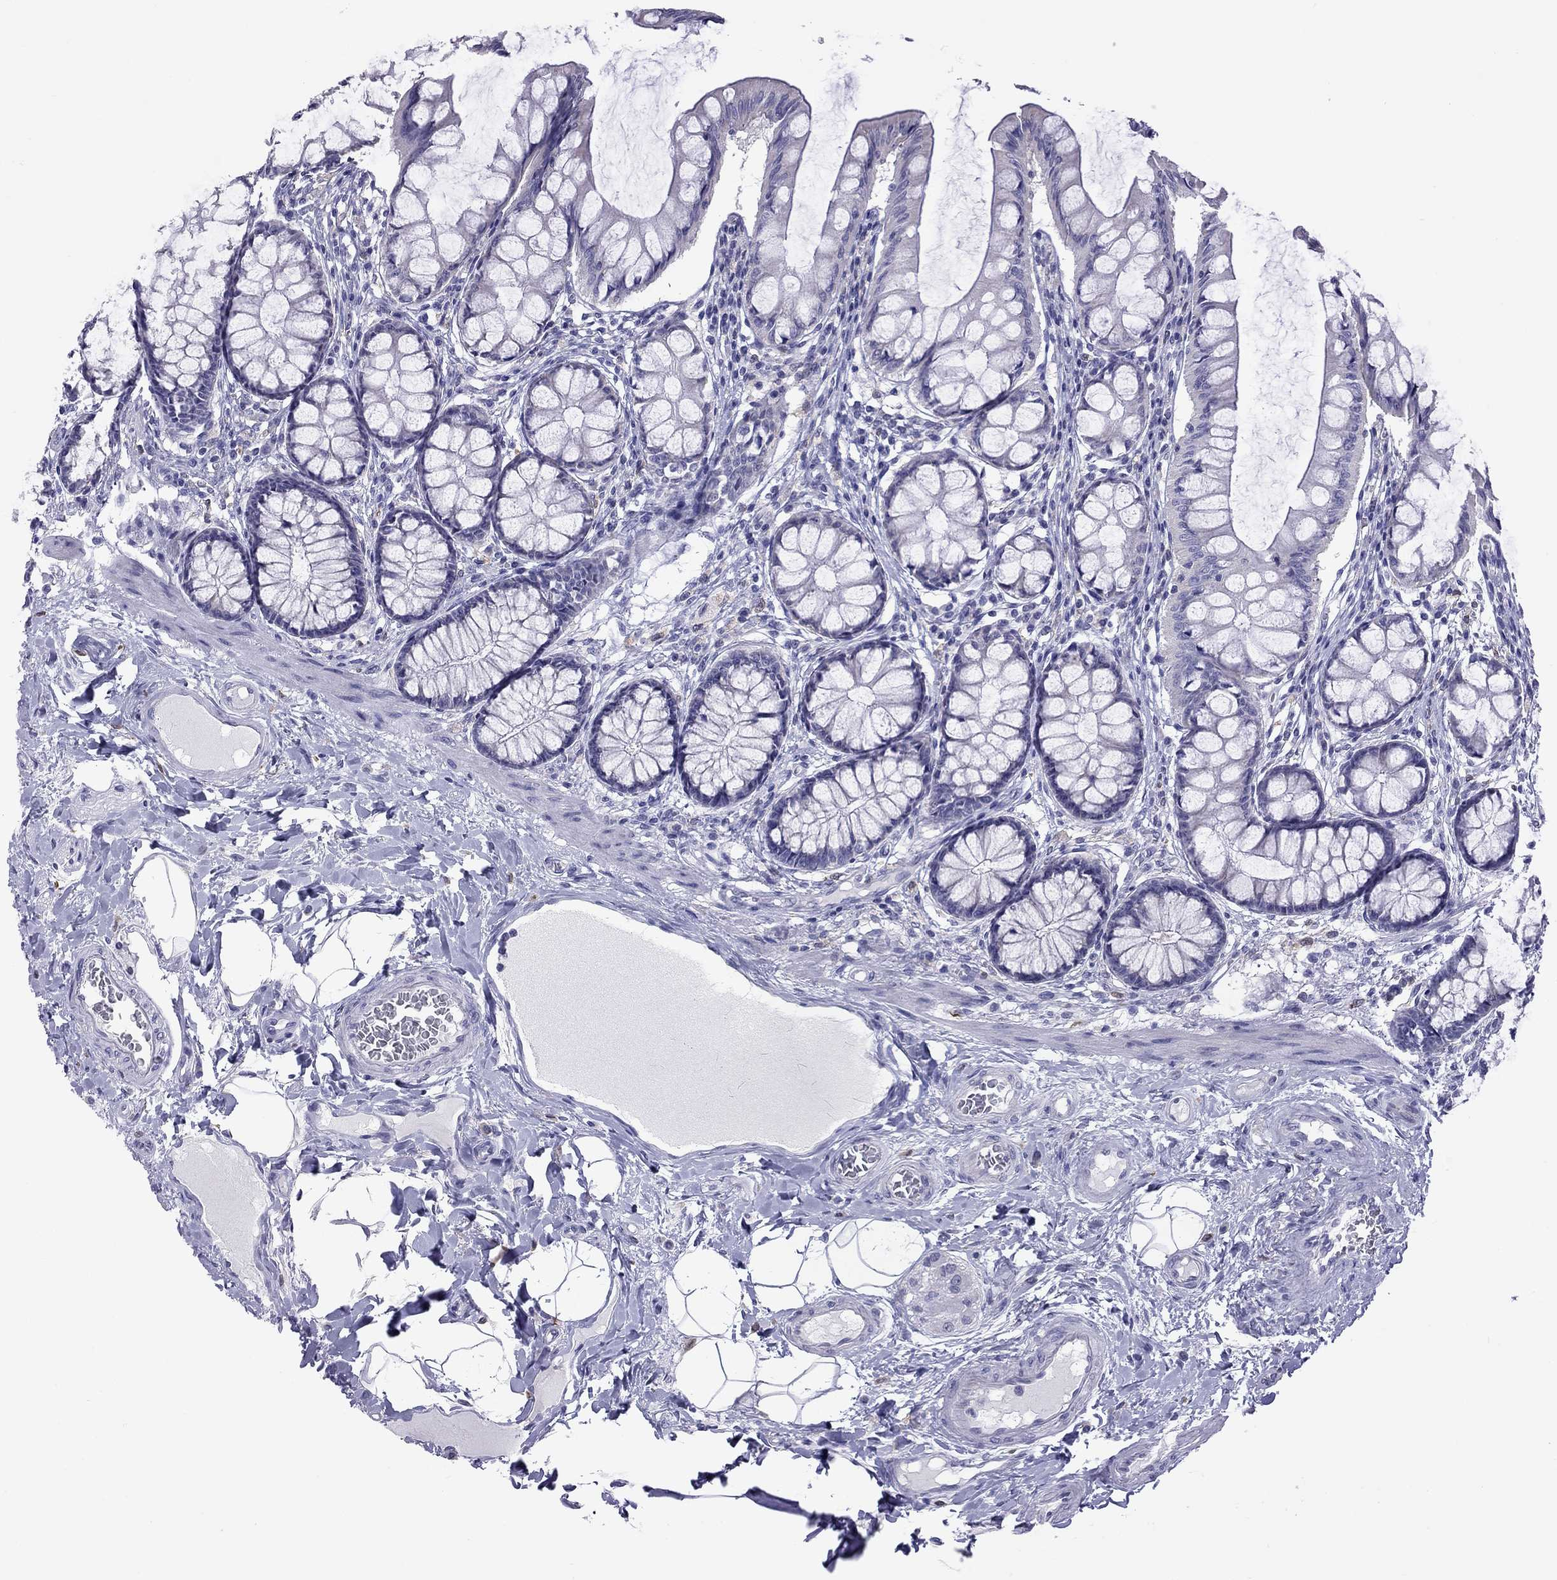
{"staining": {"intensity": "negative", "quantity": "none", "location": "none"}, "tissue": "colon", "cell_type": "Endothelial cells", "image_type": "normal", "snomed": [{"axis": "morphology", "description": "Normal tissue, NOS"}, {"axis": "topography", "description": "Colon"}], "caption": "High magnification brightfield microscopy of normal colon stained with DAB (brown) and counterstained with hematoxylin (blue): endothelial cells show no significant positivity. (DAB immunohistochemistry (IHC) visualized using brightfield microscopy, high magnification).", "gene": "PPP1R3A", "patient": {"sex": "female", "age": 65}}